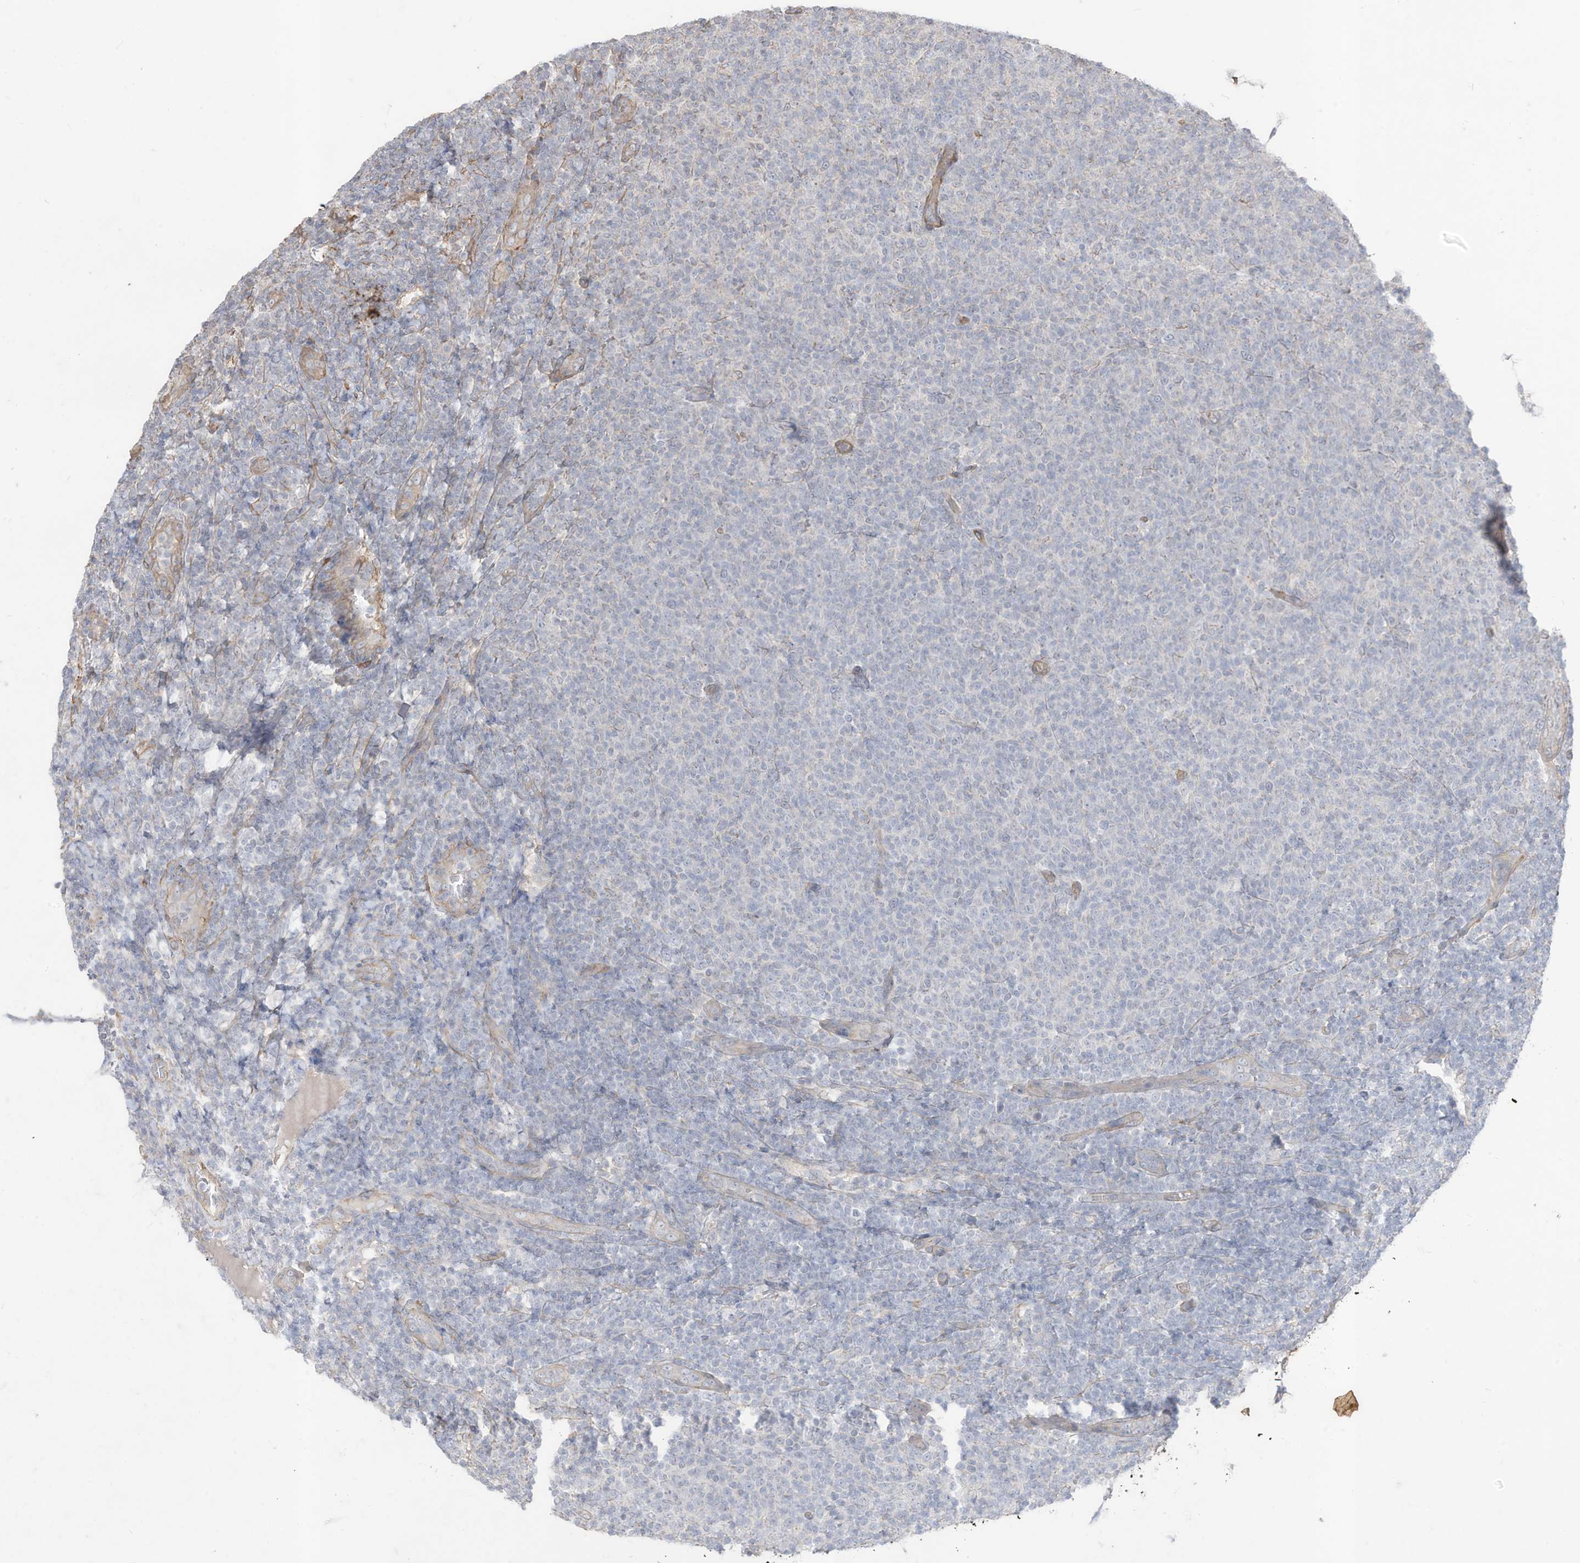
{"staining": {"intensity": "negative", "quantity": "none", "location": "none"}, "tissue": "lymphoma", "cell_type": "Tumor cells", "image_type": "cancer", "snomed": [{"axis": "morphology", "description": "Malignant lymphoma, non-Hodgkin's type, Low grade"}, {"axis": "topography", "description": "Lymph node"}], "caption": "An immunohistochemistry image of malignant lymphoma, non-Hodgkin's type (low-grade) is shown. There is no staining in tumor cells of malignant lymphoma, non-Hodgkin's type (low-grade).", "gene": "SLC17A7", "patient": {"sex": "male", "age": 66}}